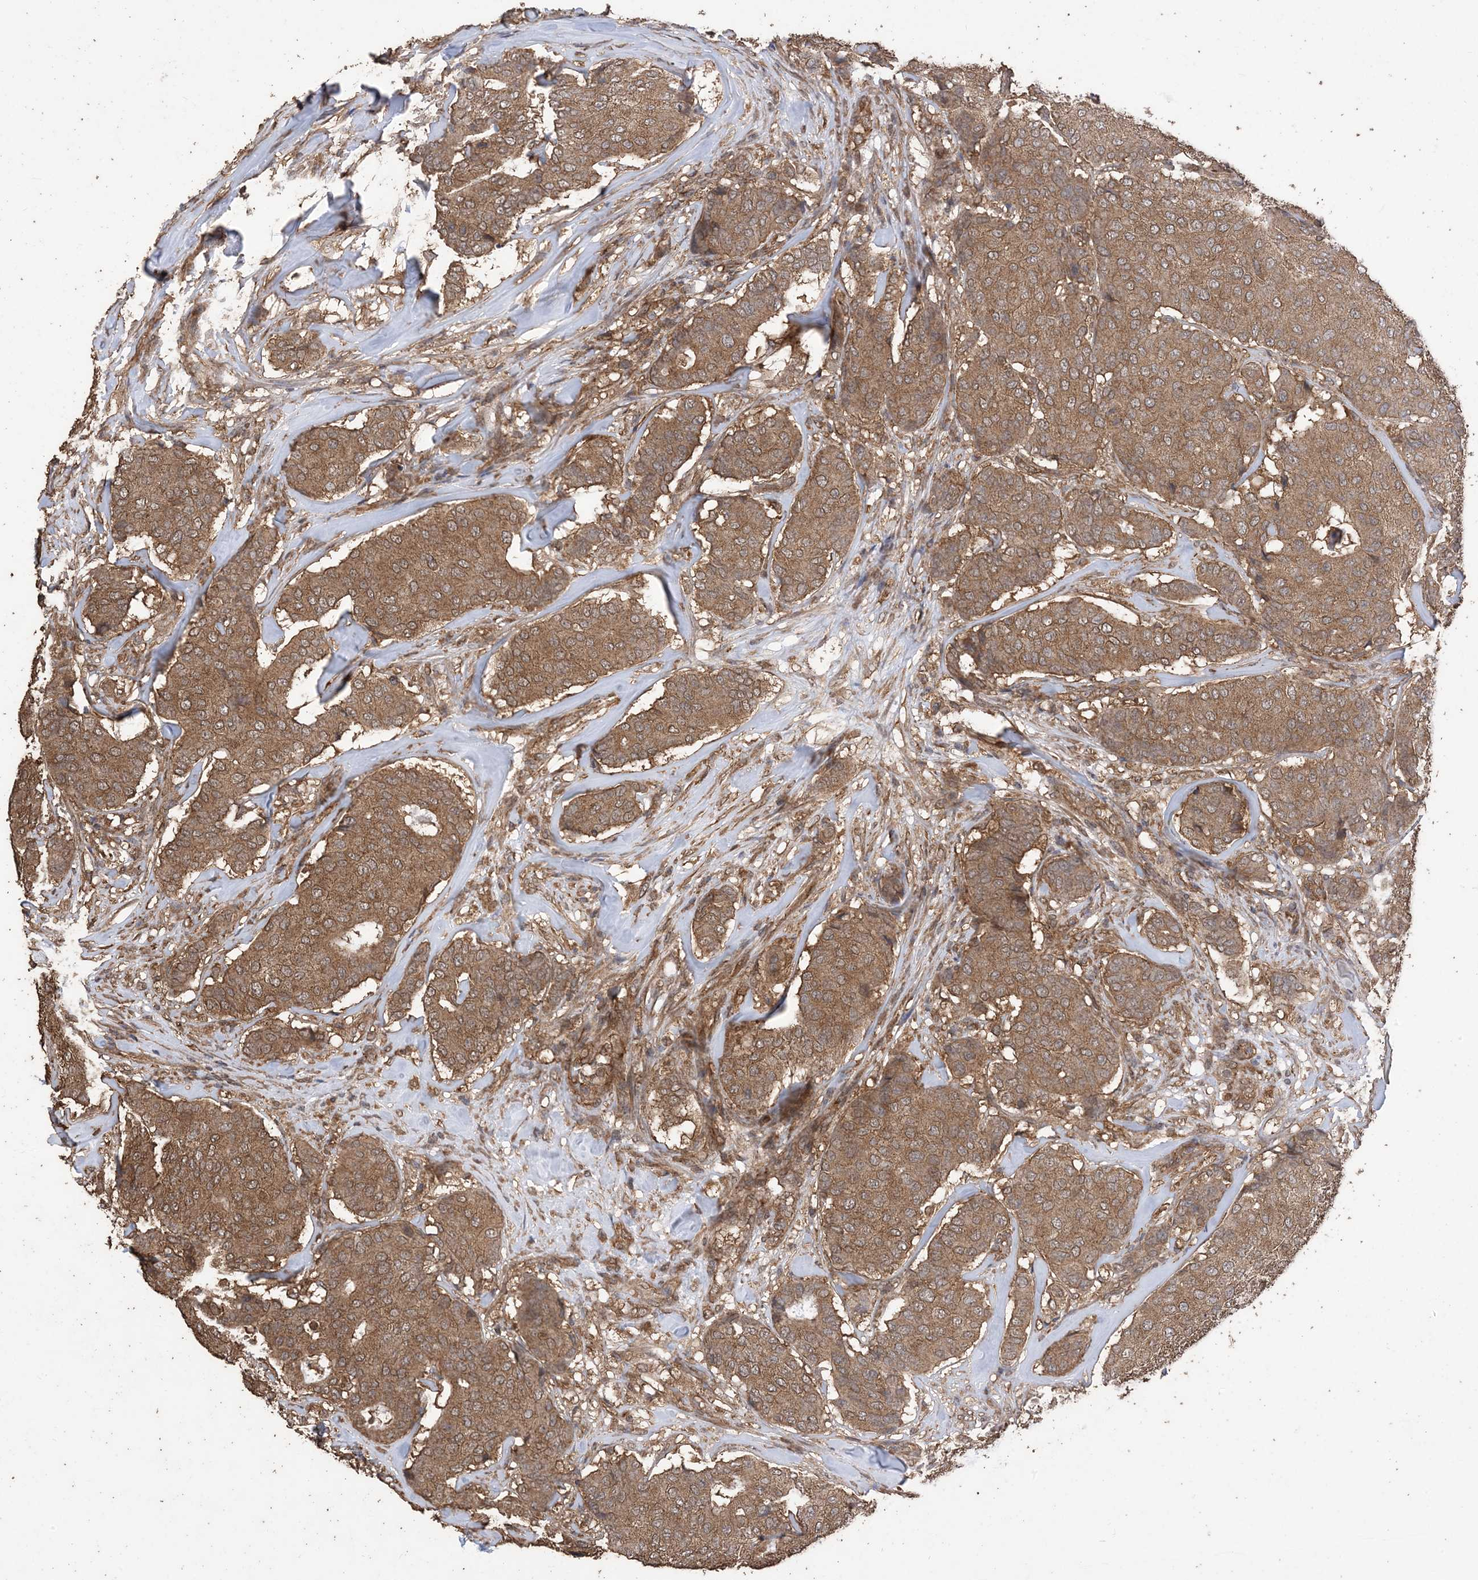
{"staining": {"intensity": "moderate", "quantity": ">75%", "location": "cytoplasmic/membranous"}, "tissue": "breast cancer", "cell_type": "Tumor cells", "image_type": "cancer", "snomed": [{"axis": "morphology", "description": "Duct carcinoma"}, {"axis": "topography", "description": "Breast"}], "caption": "IHC (DAB) staining of human breast cancer (invasive ductal carcinoma) demonstrates moderate cytoplasmic/membranous protein positivity in approximately >75% of tumor cells. The staining was performed using DAB (3,3'-diaminobenzidine) to visualize the protein expression in brown, while the nuclei were stained in blue with hematoxylin (Magnification: 20x).", "gene": "ZKSCAN5", "patient": {"sex": "female", "age": 75}}